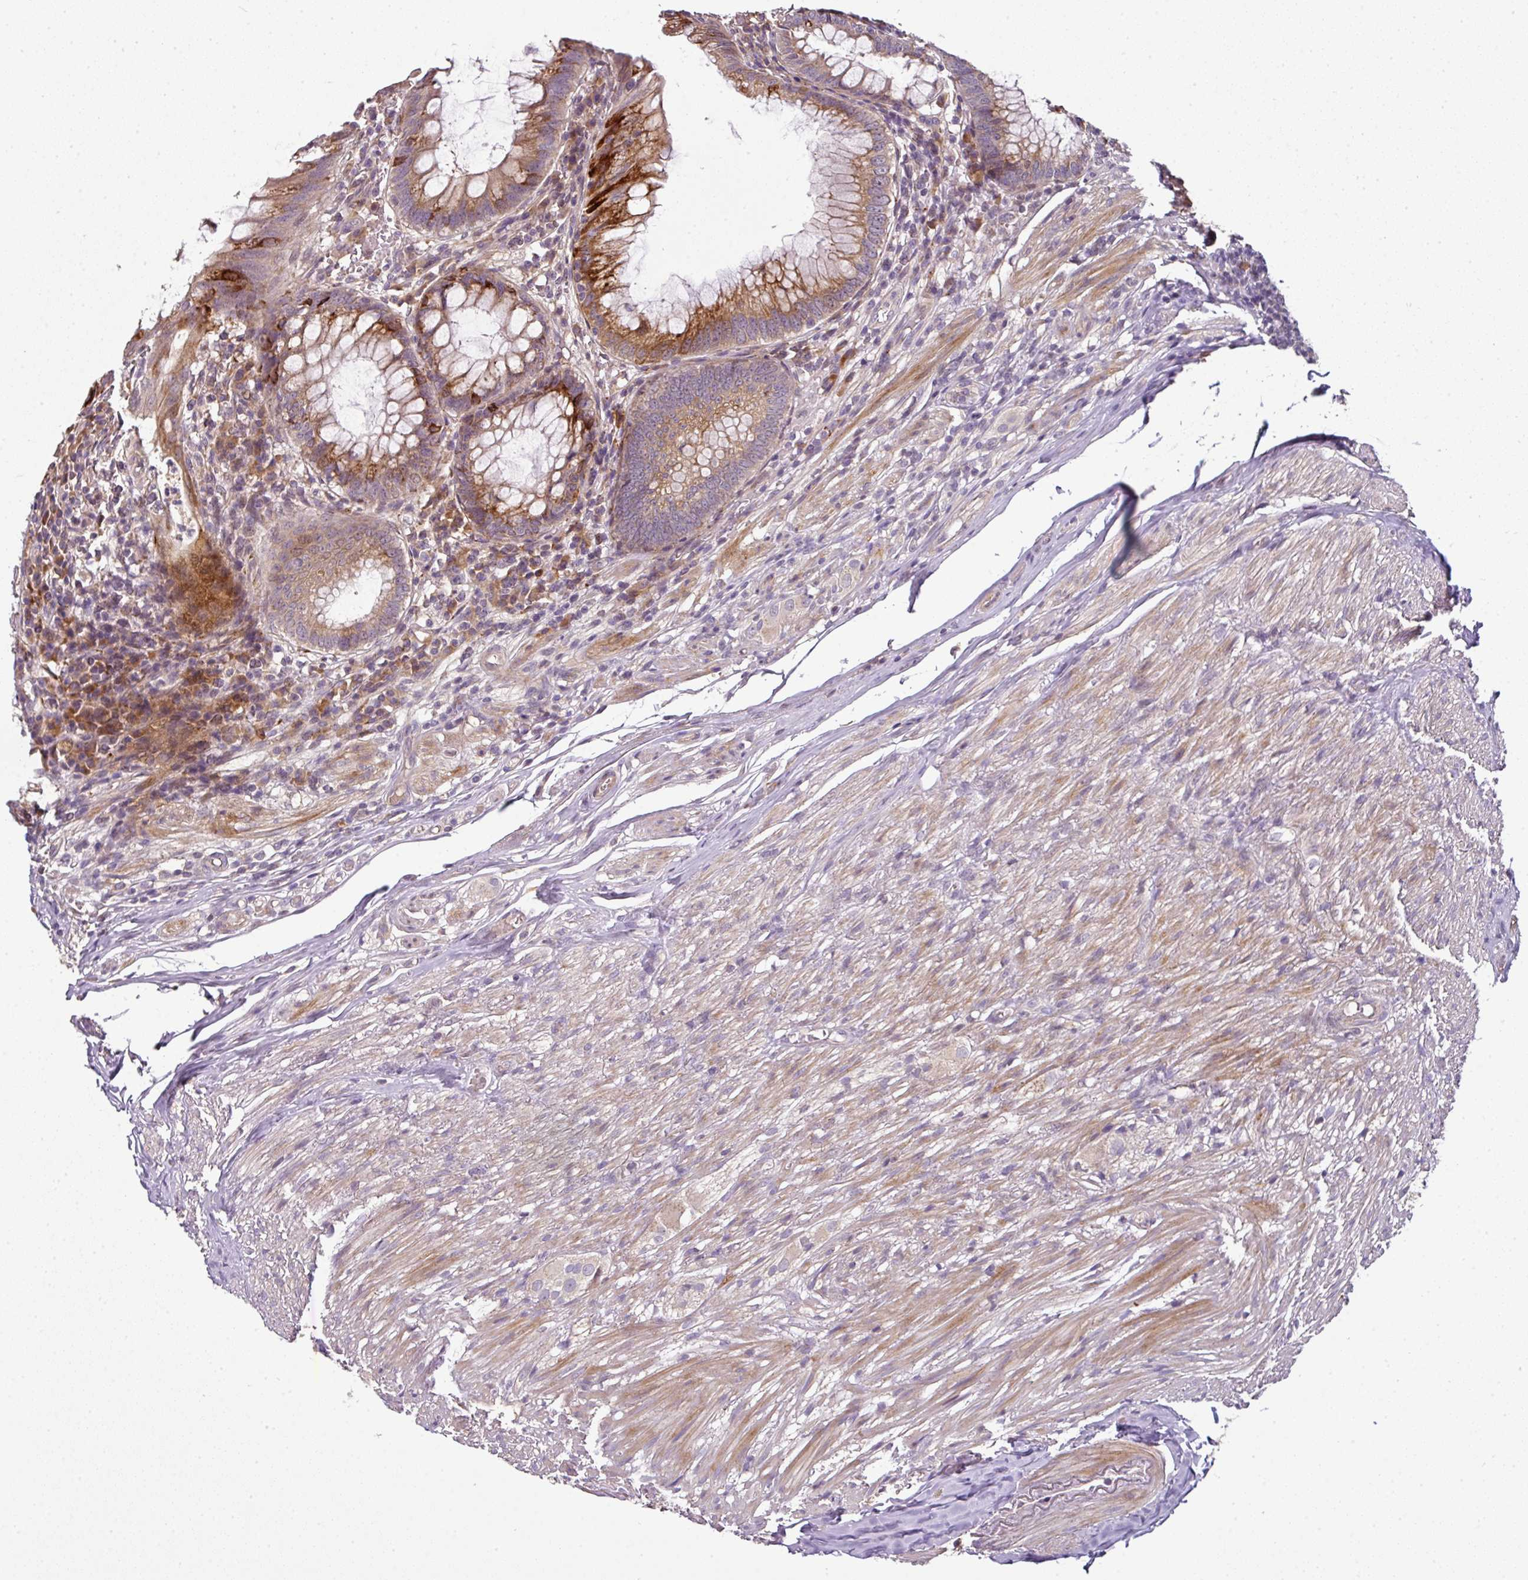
{"staining": {"intensity": "moderate", "quantity": ">75%", "location": "cytoplasmic/membranous"}, "tissue": "appendix", "cell_type": "Glandular cells", "image_type": "normal", "snomed": [{"axis": "morphology", "description": "Normal tissue, NOS"}, {"axis": "topography", "description": "Appendix"}], "caption": "The image reveals immunohistochemical staining of normal appendix. There is moderate cytoplasmic/membranous staining is present in approximately >75% of glandular cells.", "gene": "SPCS3", "patient": {"sex": "male", "age": 83}}